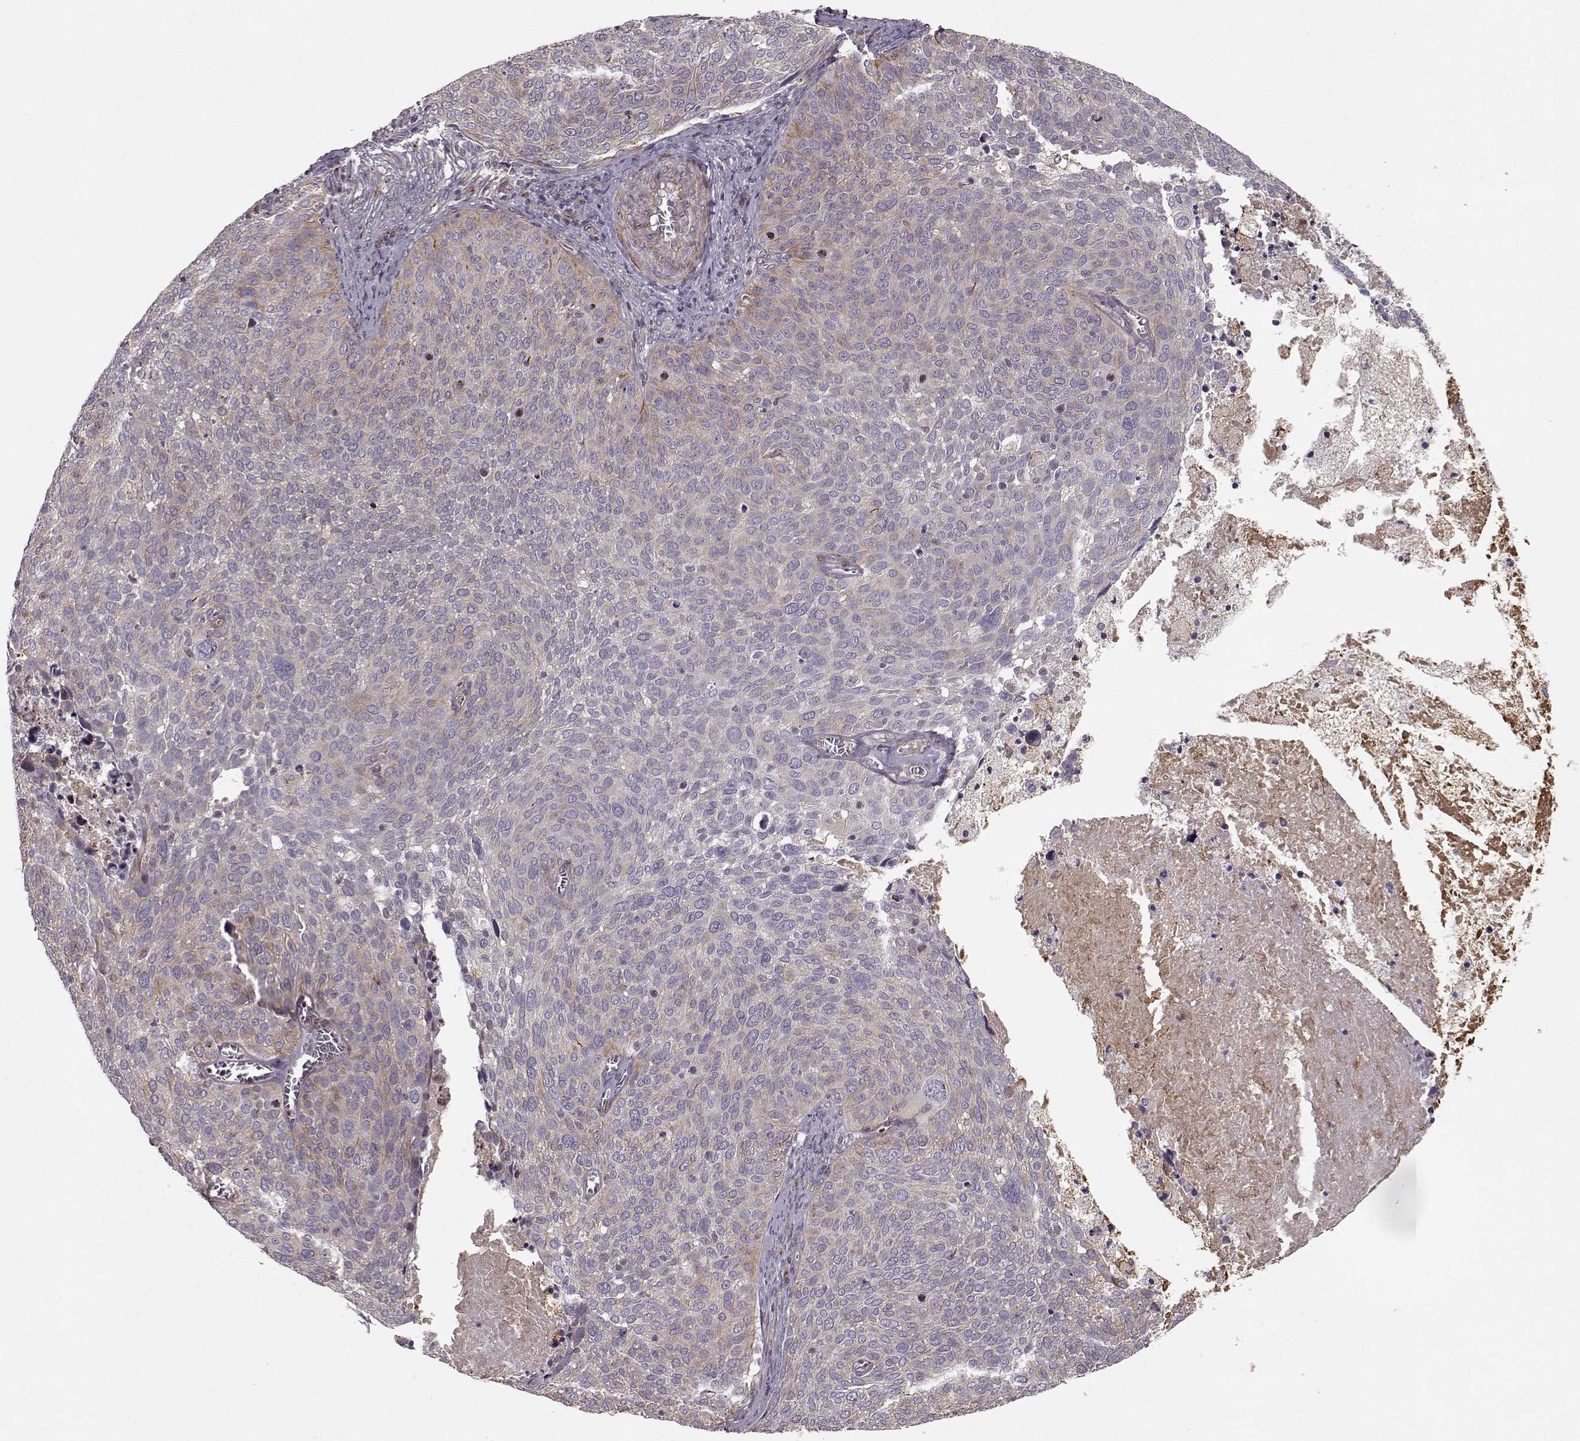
{"staining": {"intensity": "negative", "quantity": "none", "location": "none"}, "tissue": "cervical cancer", "cell_type": "Tumor cells", "image_type": "cancer", "snomed": [{"axis": "morphology", "description": "Squamous cell carcinoma, NOS"}, {"axis": "topography", "description": "Cervix"}], "caption": "There is no significant staining in tumor cells of cervical squamous cell carcinoma.", "gene": "MTR", "patient": {"sex": "female", "age": 39}}